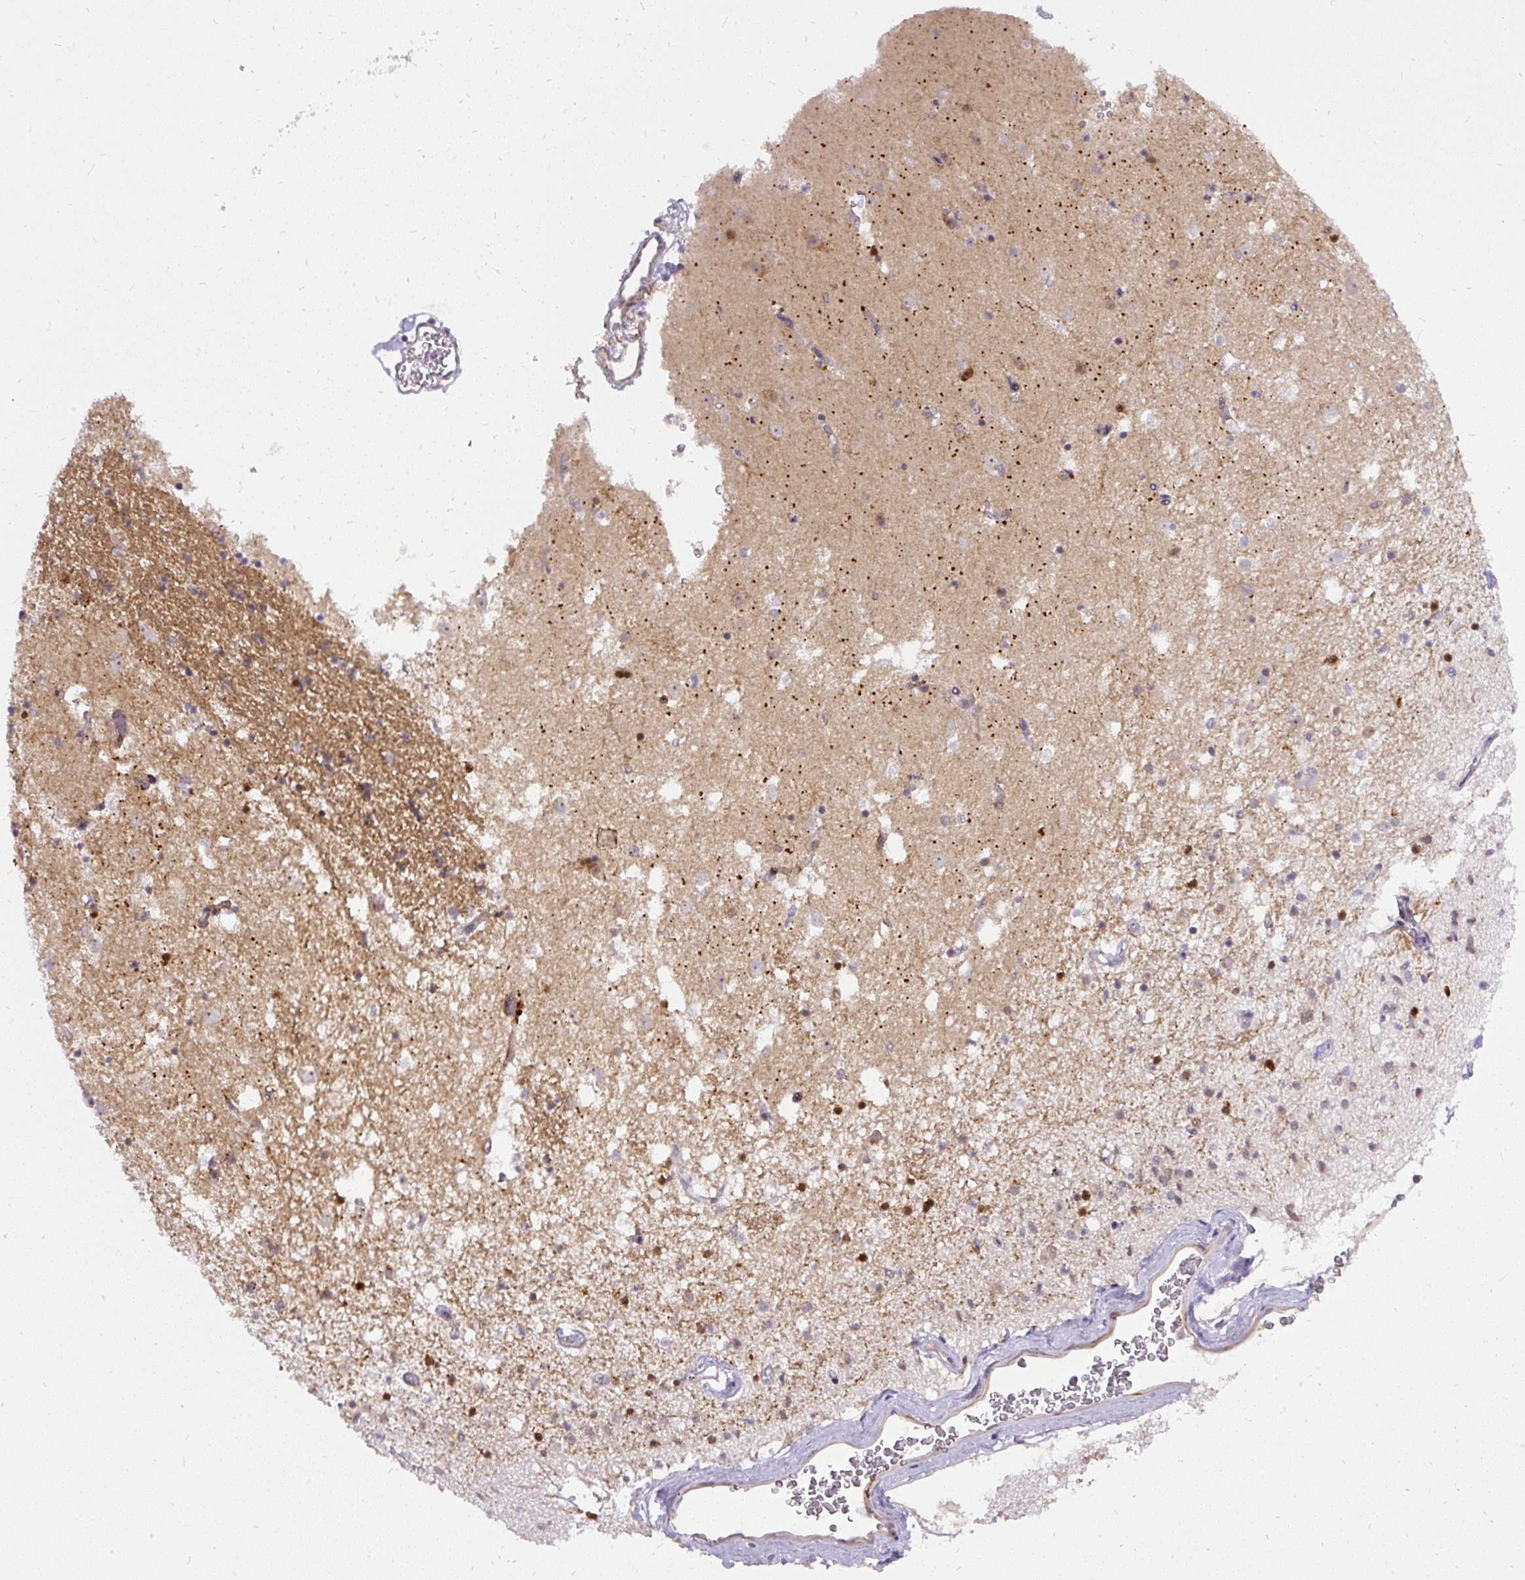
{"staining": {"intensity": "strong", "quantity": "25%-75%", "location": "nuclear"}, "tissue": "caudate", "cell_type": "Glial cells", "image_type": "normal", "snomed": [{"axis": "morphology", "description": "Normal tissue, NOS"}, {"axis": "topography", "description": "Lateral ventricle wall"}], "caption": "High-magnification brightfield microscopy of normal caudate stained with DAB (brown) and counterstained with hematoxylin (blue). glial cells exhibit strong nuclear expression is appreciated in about25%-75% of cells. (Brightfield microscopy of DAB IHC at high magnification).", "gene": "FAM117B", "patient": {"sex": "male", "age": 58}}